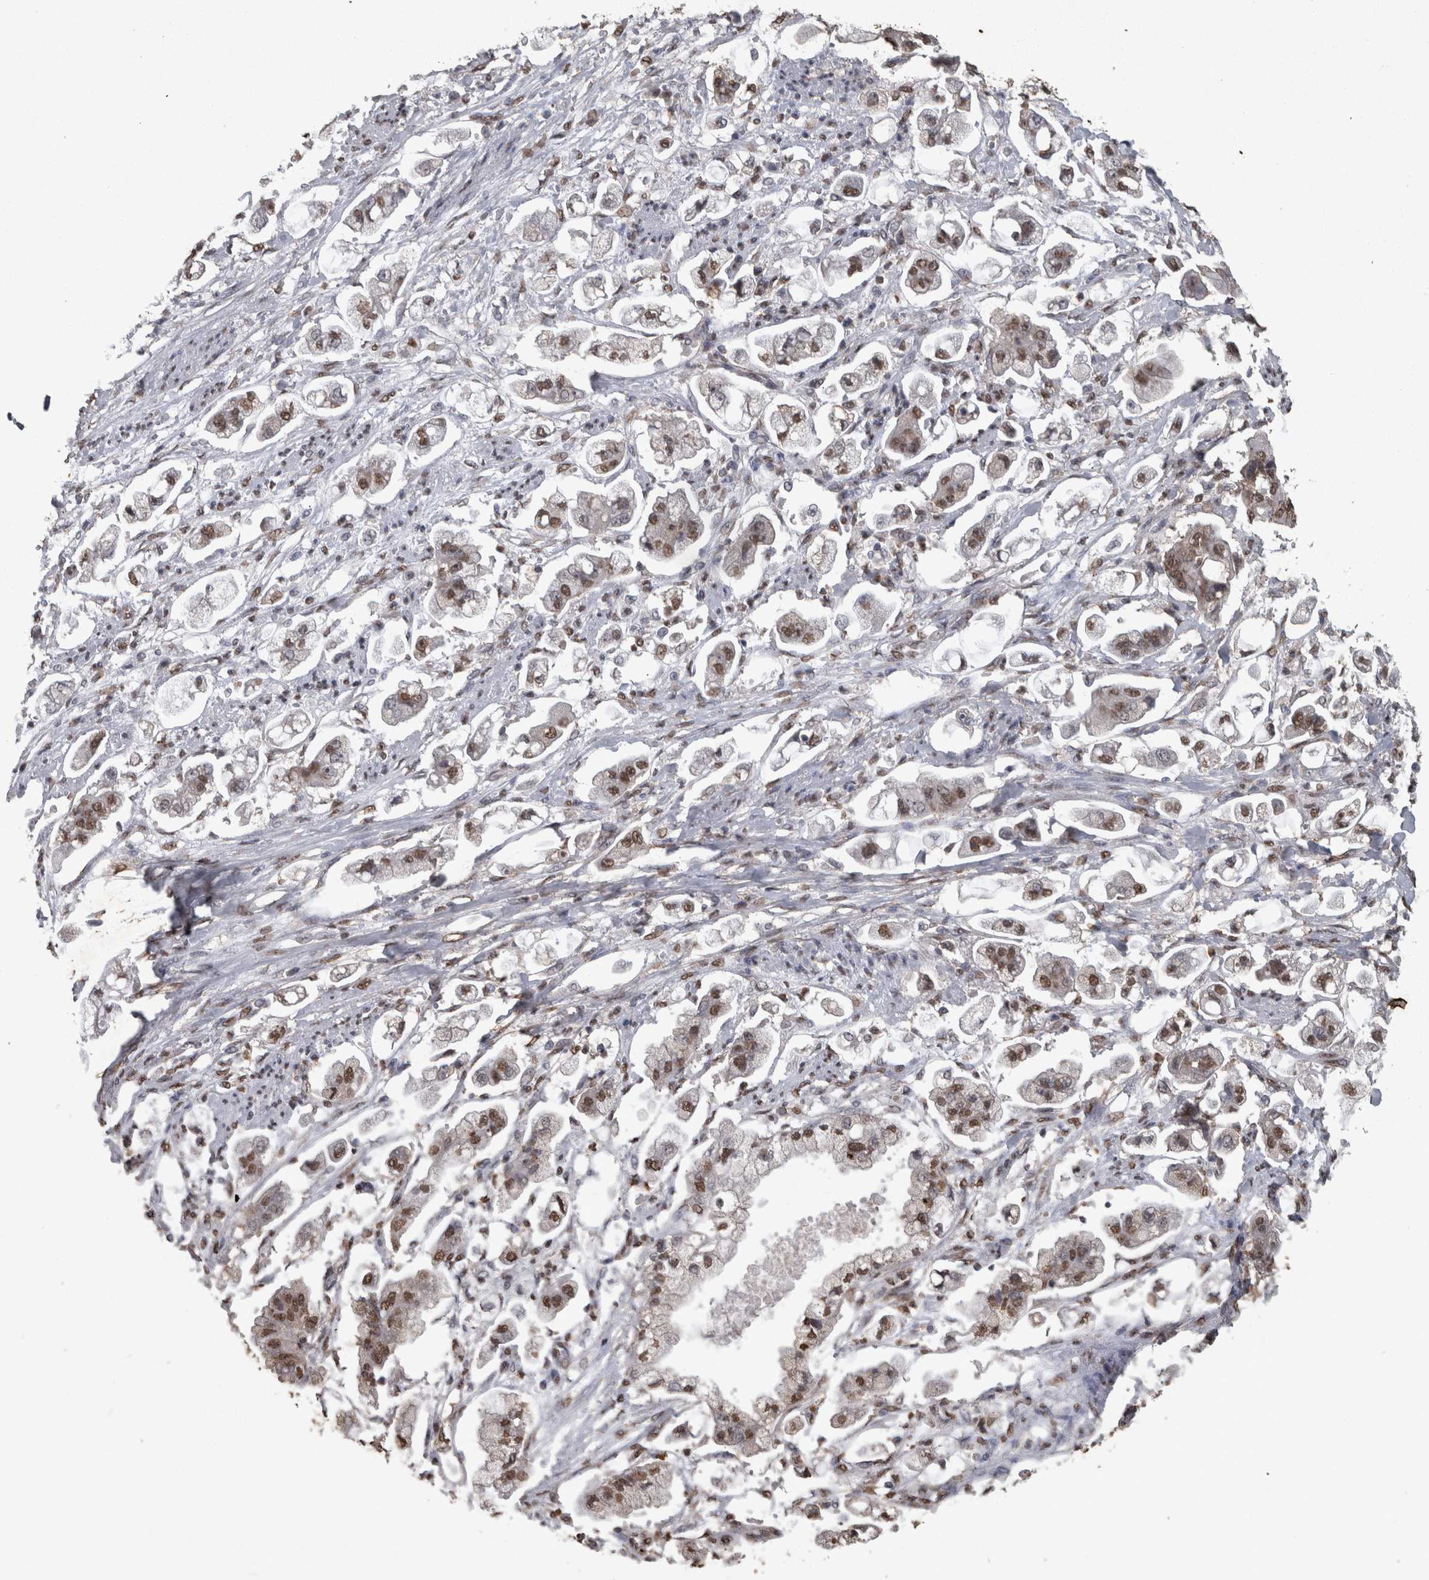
{"staining": {"intensity": "moderate", "quantity": ">75%", "location": "nuclear"}, "tissue": "stomach cancer", "cell_type": "Tumor cells", "image_type": "cancer", "snomed": [{"axis": "morphology", "description": "Adenocarcinoma, NOS"}, {"axis": "topography", "description": "Stomach"}], "caption": "Protein staining of stomach cancer tissue demonstrates moderate nuclear expression in about >75% of tumor cells.", "gene": "SMAD7", "patient": {"sex": "male", "age": 62}}